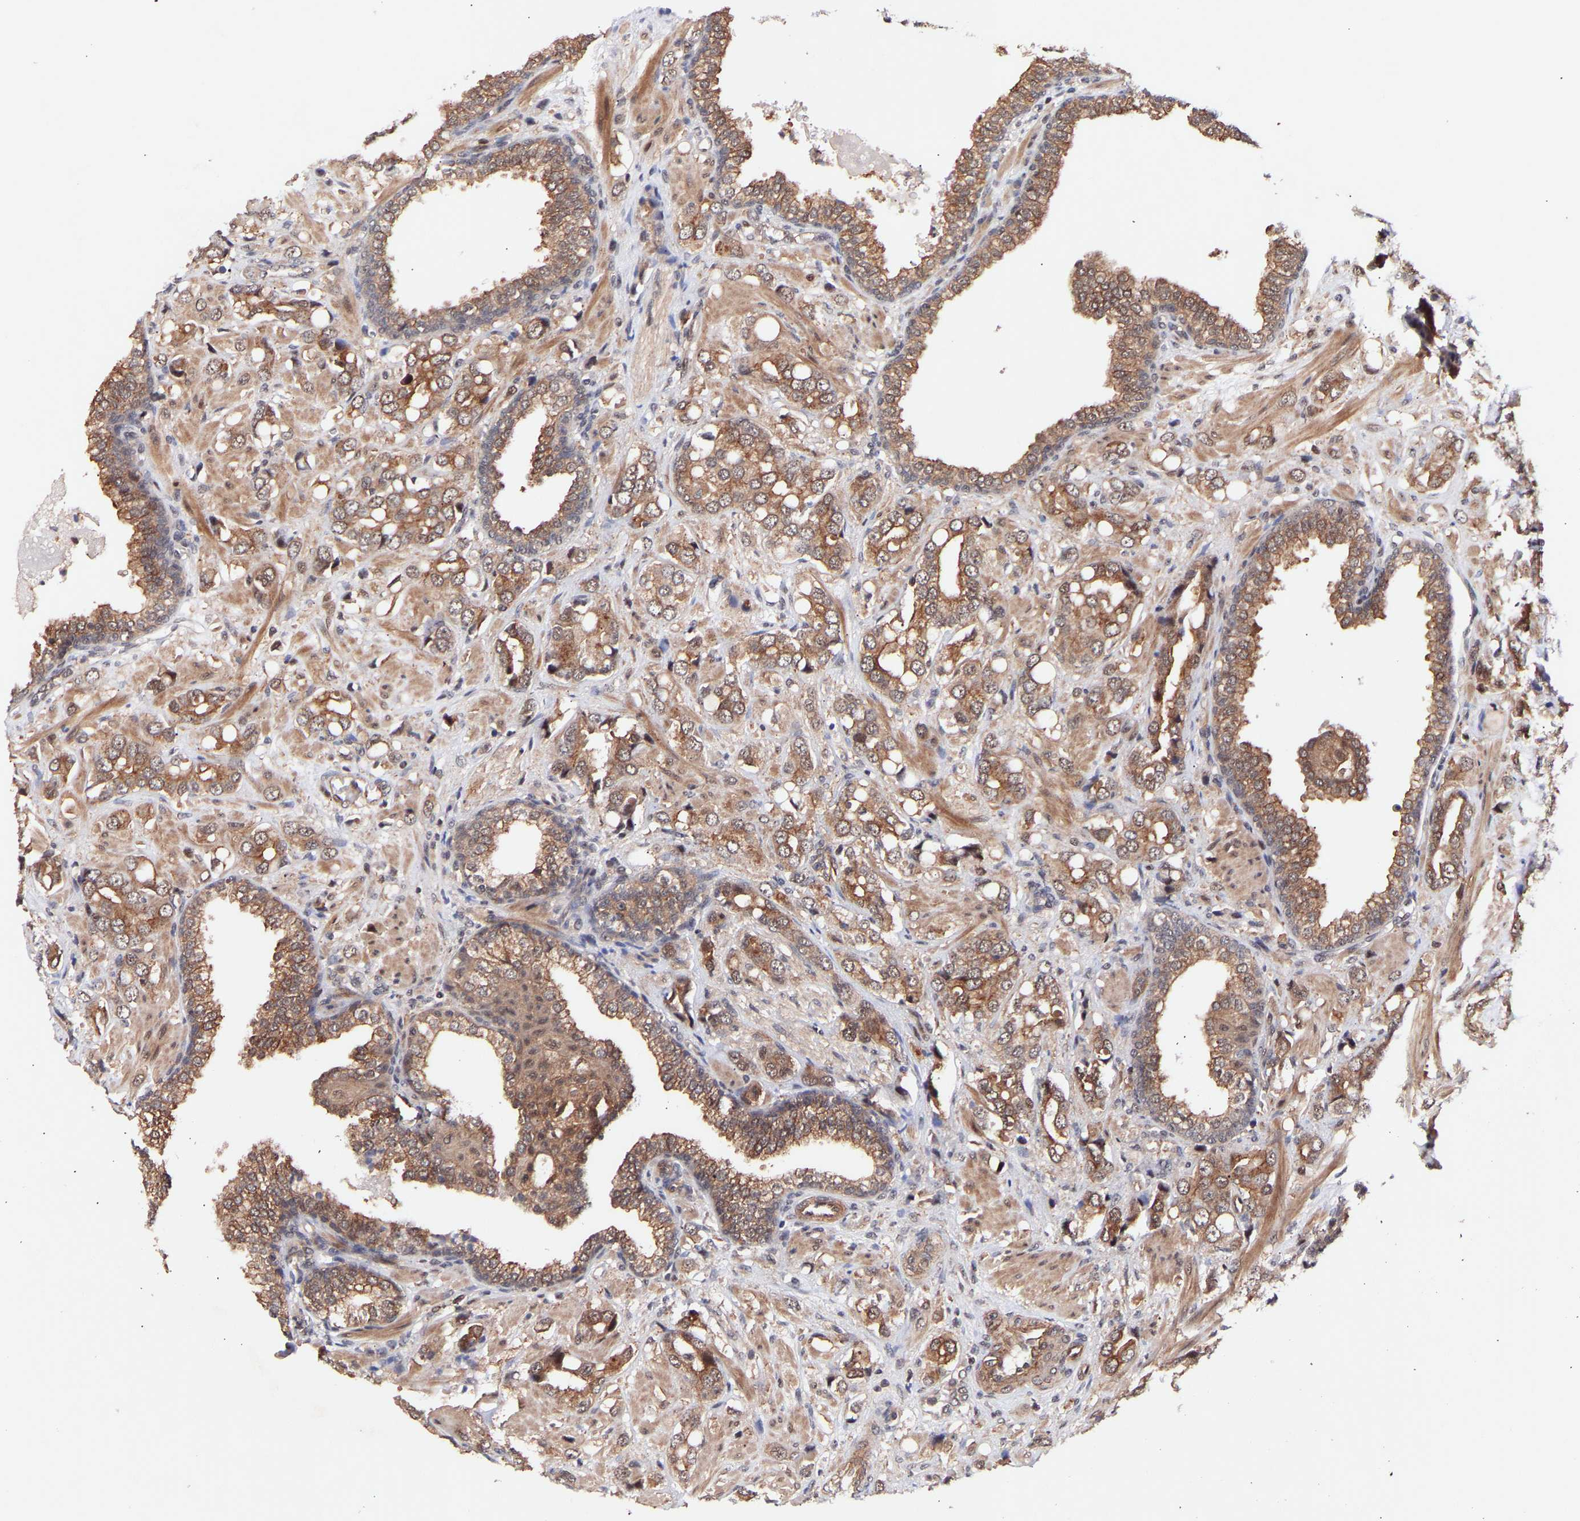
{"staining": {"intensity": "moderate", "quantity": ">75%", "location": "cytoplasmic/membranous"}, "tissue": "prostate cancer", "cell_type": "Tumor cells", "image_type": "cancer", "snomed": [{"axis": "morphology", "description": "Adenocarcinoma, High grade"}, {"axis": "topography", "description": "Prostate"}], "caption": "IHC of prostate adenocarcinoma (high-grade) displays medium levels of moderate cytoplasmic/membranous staining in approximately >75% of tumor cells.", "gene": "PDLIM5", "patient": {"sex": "male", "age": 52}}